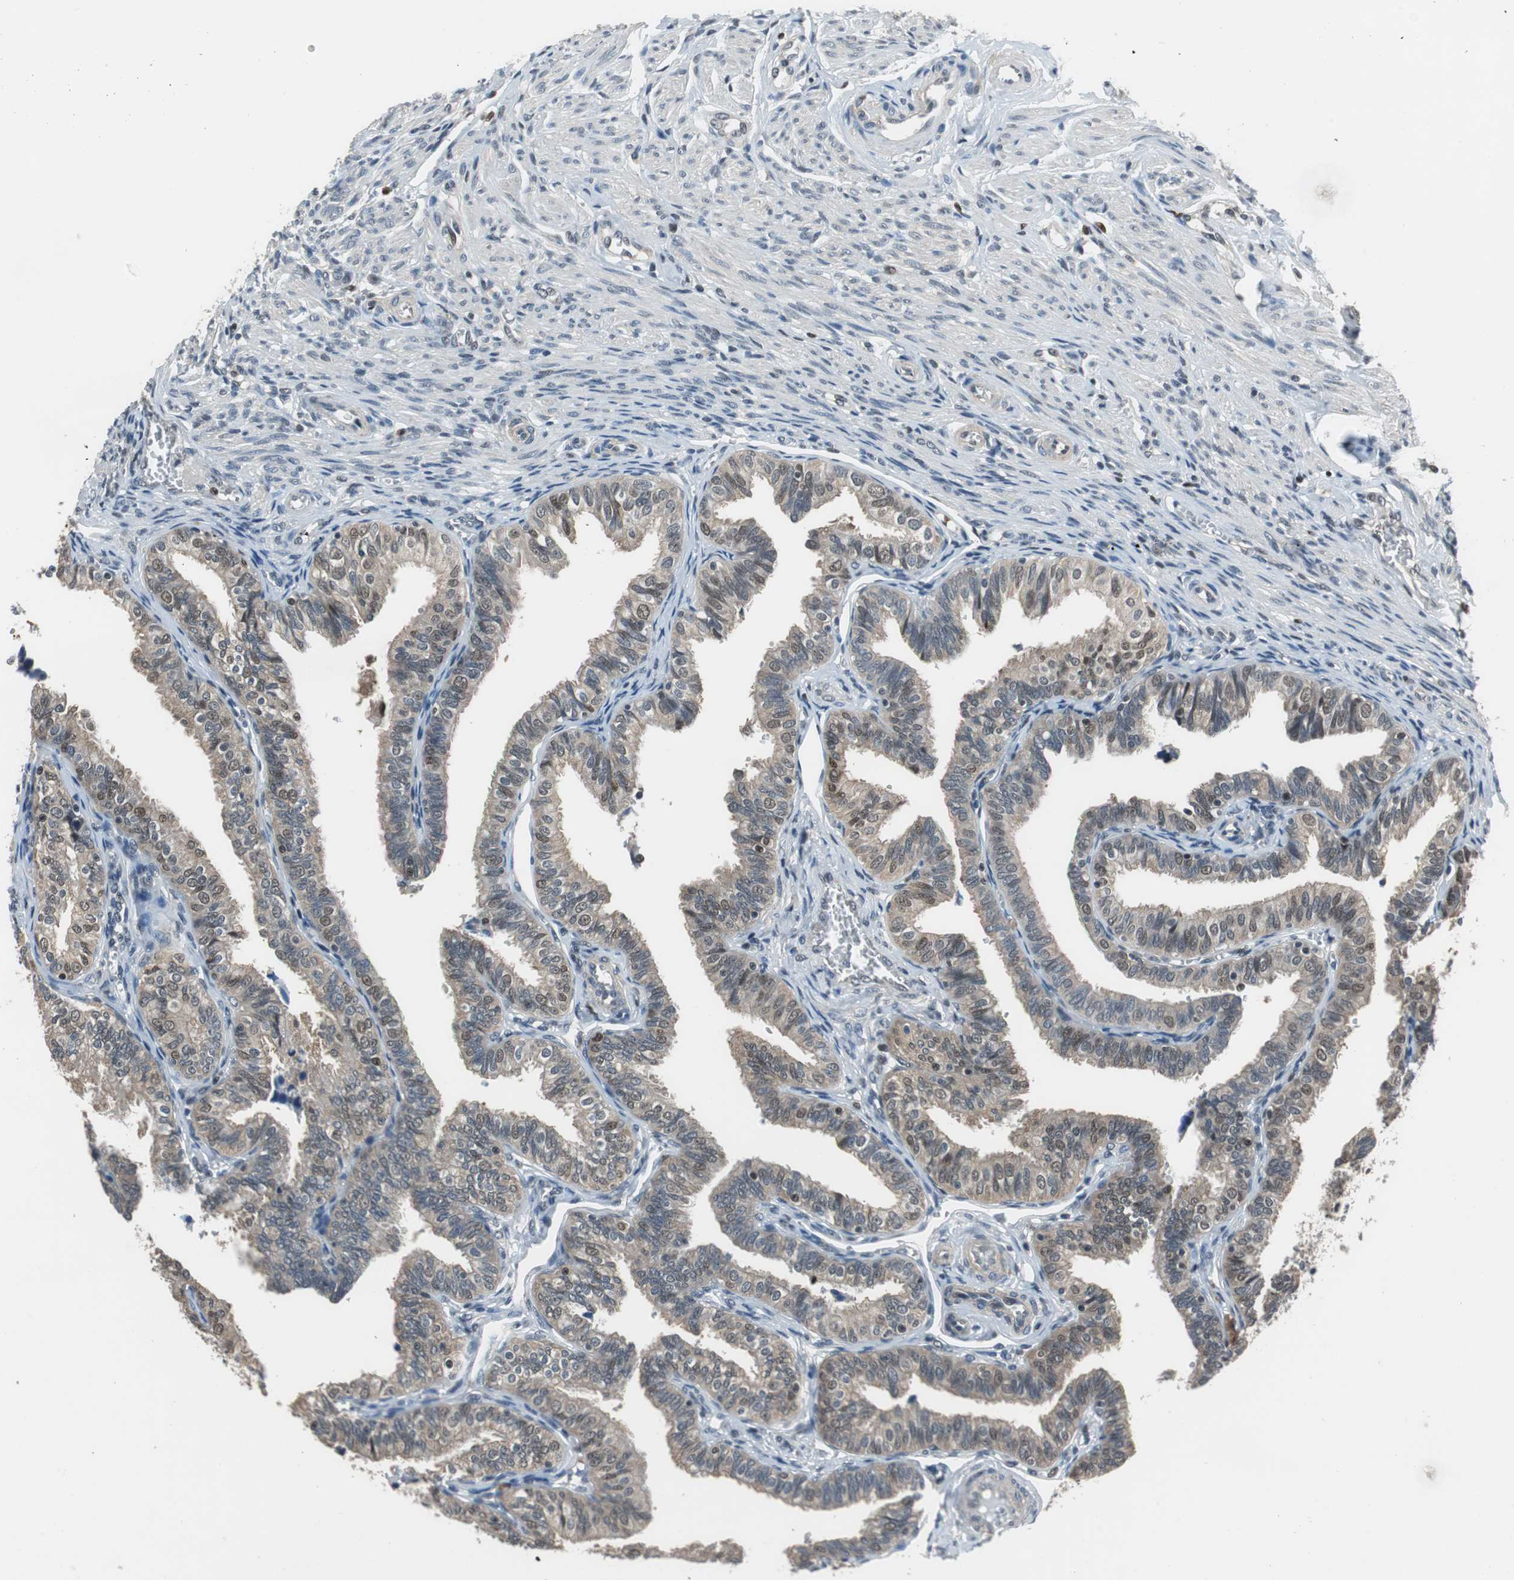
{"staining": {"intensity": "weak", "quantity": ">75%", "location": "cytoplasmic/membranous"}, "tissue": "fallopian tube", "cell_type": "Glandular cells", "image_type": "normal", "snomed": [{"axis": "morphology", "description": "Normal tissue, NOS"}, {"axis": "topography", "description": "Fallopian tube"}], "caption": "Immunohistochemistry (IHC) photomicrograph of unremarkable fallopian tube stained for a protein (brown), which reveals low levels of weak cytoplasmic/membranous positivity in about >75% of glandular cells.", "gene": "MAFB", "patient": {"sex": "female", "age": 46}}